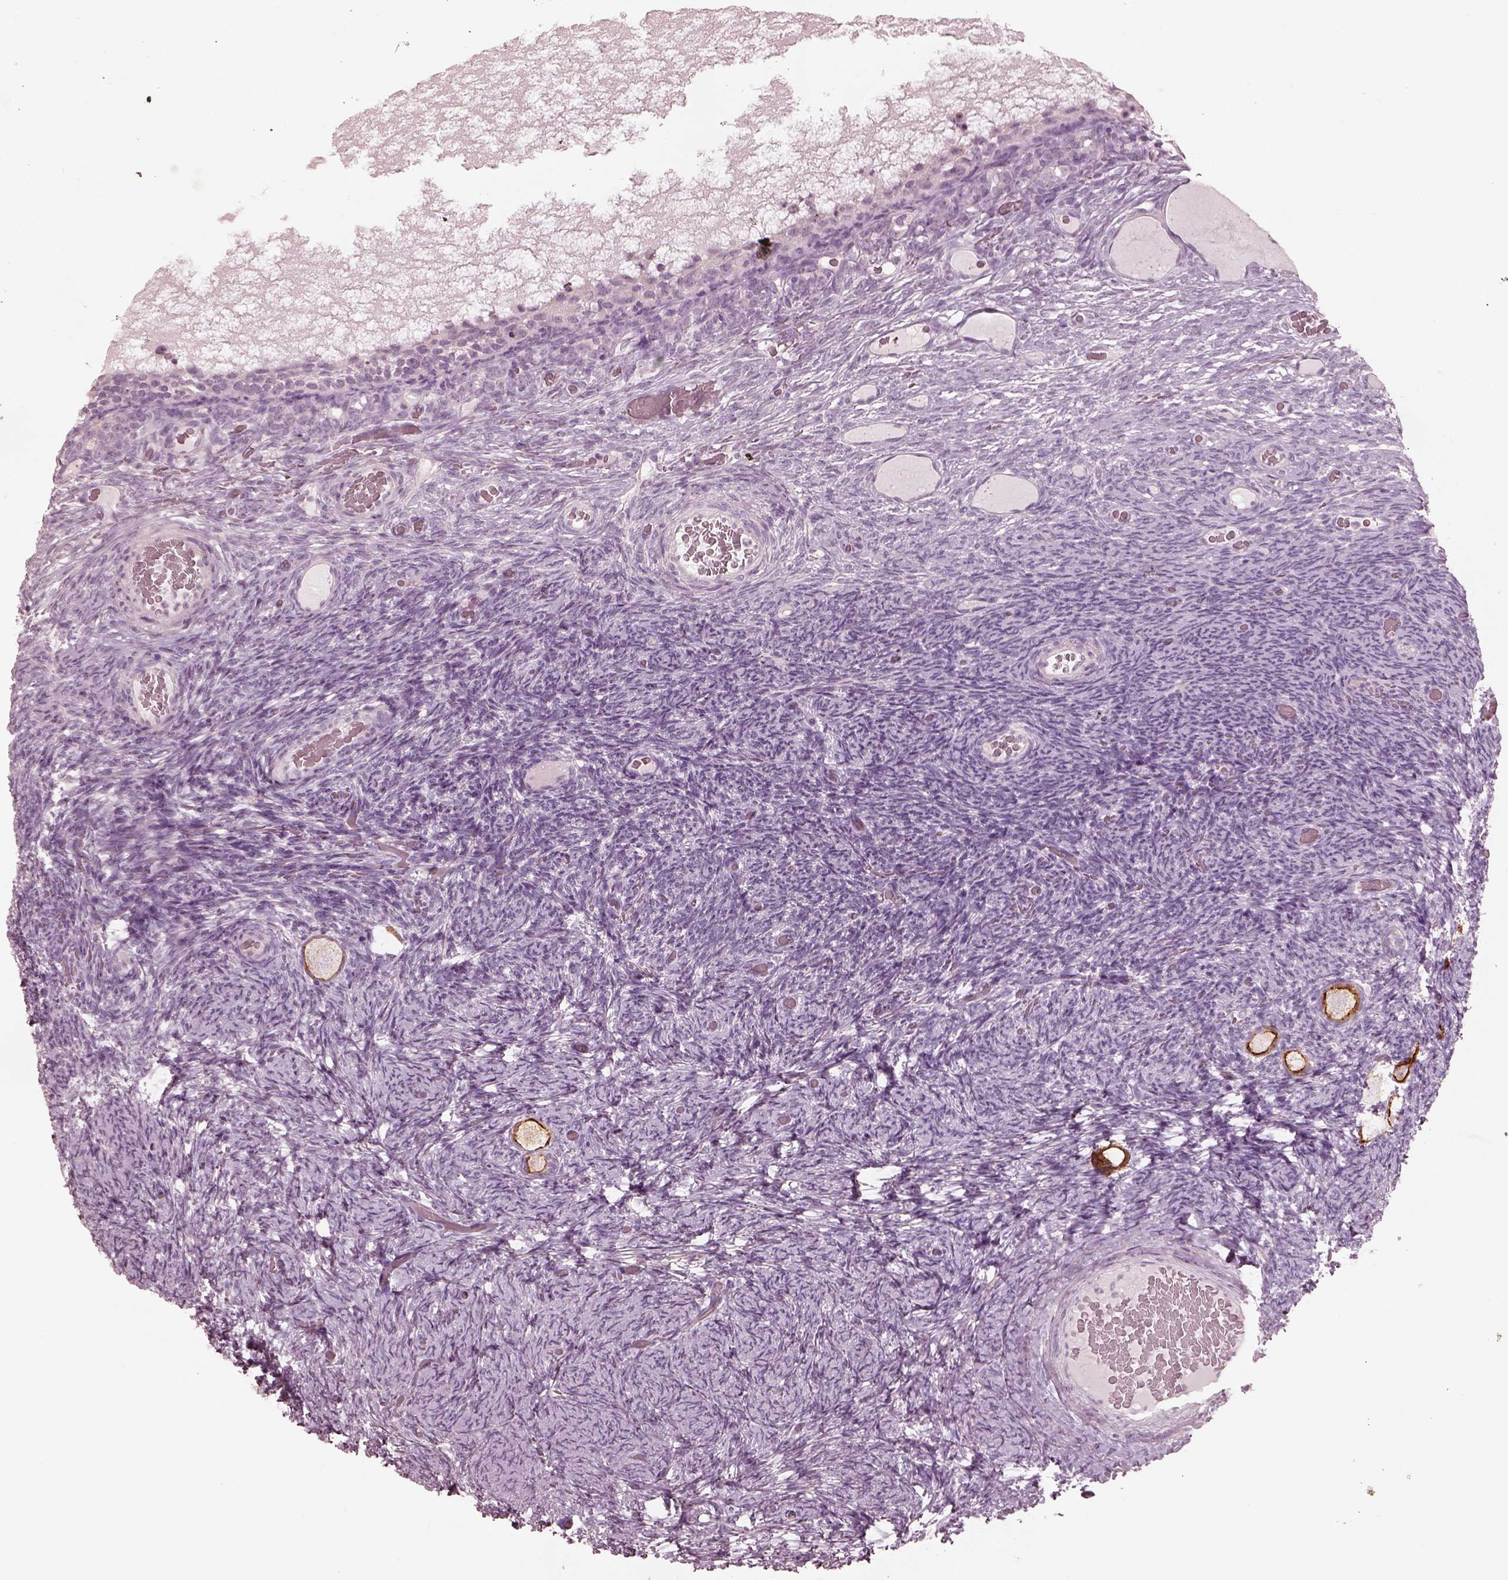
{"staining": {"intensity": "strong", "quantity": ">75%", "location": "cytoplasmic/membranous"}, "tissue": "ovary", "cell_type": "Follicle cells", "image_type": "normal", "snomed": [{"axis": "morphology", "description": "Normal tissue, NOS"}, {"axis": "topography", "description": "Ovary"}], "caption": "Protein staining displays strong cytoplasmic/membranous positivity in about >75% of follicle cells in unremarkable ovary. (DAB IHC, brown staining for protein, blue staining for nuclei).", "gene": "ZP4", "patient": {"sex": "female", "age": 34}}